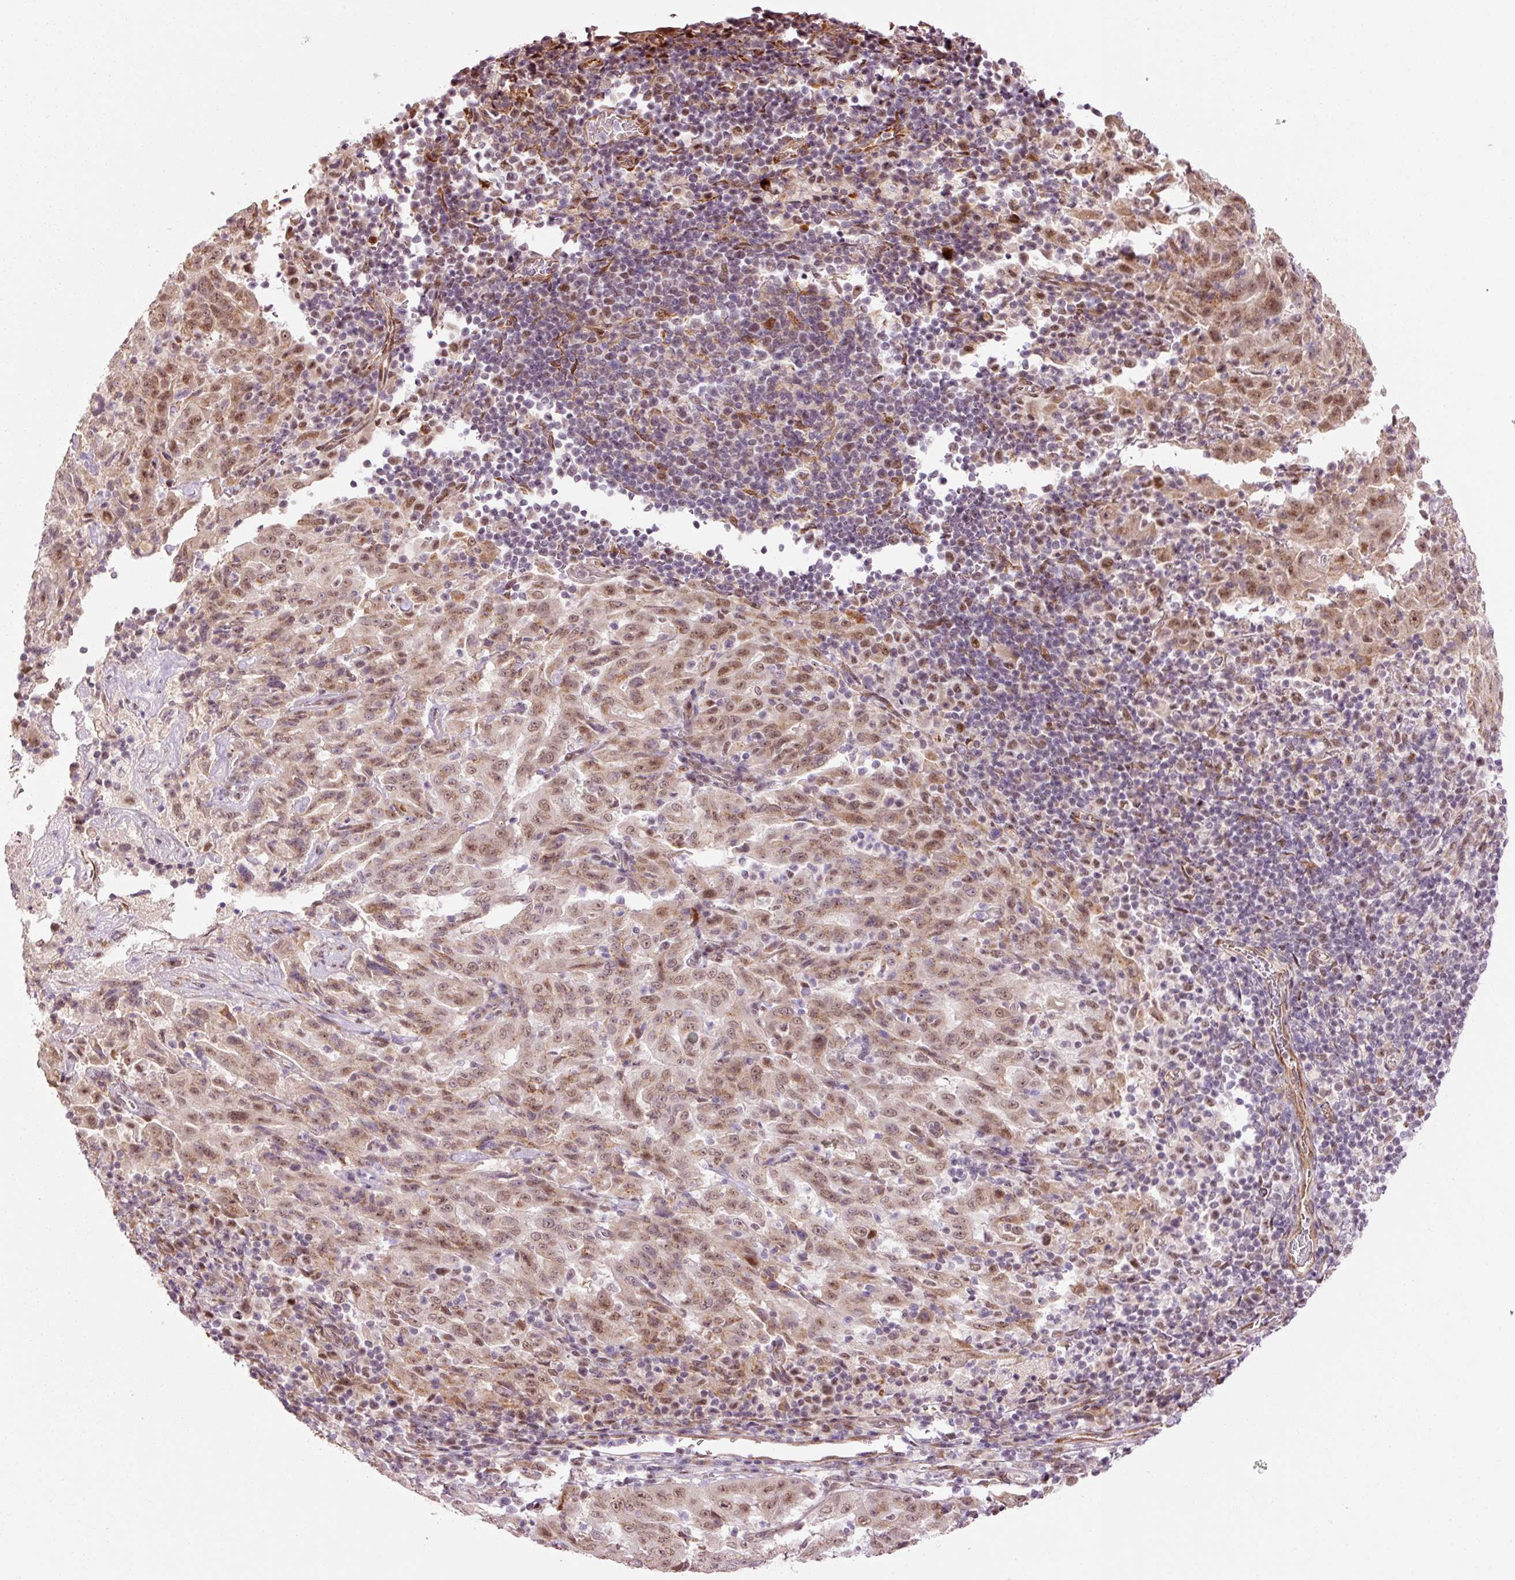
{"staining": {"intensity": "moderate", "quantity": ">75%", "location": "nuclear"}, "tissue": "pancreatic cancer", "cell_type": "Tumor cells", "image_type": "cancer", "snomed": [{"axis": "morphology", "description": "Adenocarcinoma, NOS"}, {"axis": "topography", "description": "Pancreas"}], "caption": "DAB (3,3'-diaminobenzidine) immunohistochemical staining of human pancreatic cancer (adenocarcinoma) demonstrates moderate nuclear protein staining in approximately >75% of tumor cells. (IHC, brightfield microscopy, high magnification).", "gene": "ANKRD20A1", "patient": {"sex": "male", "age": 63}}